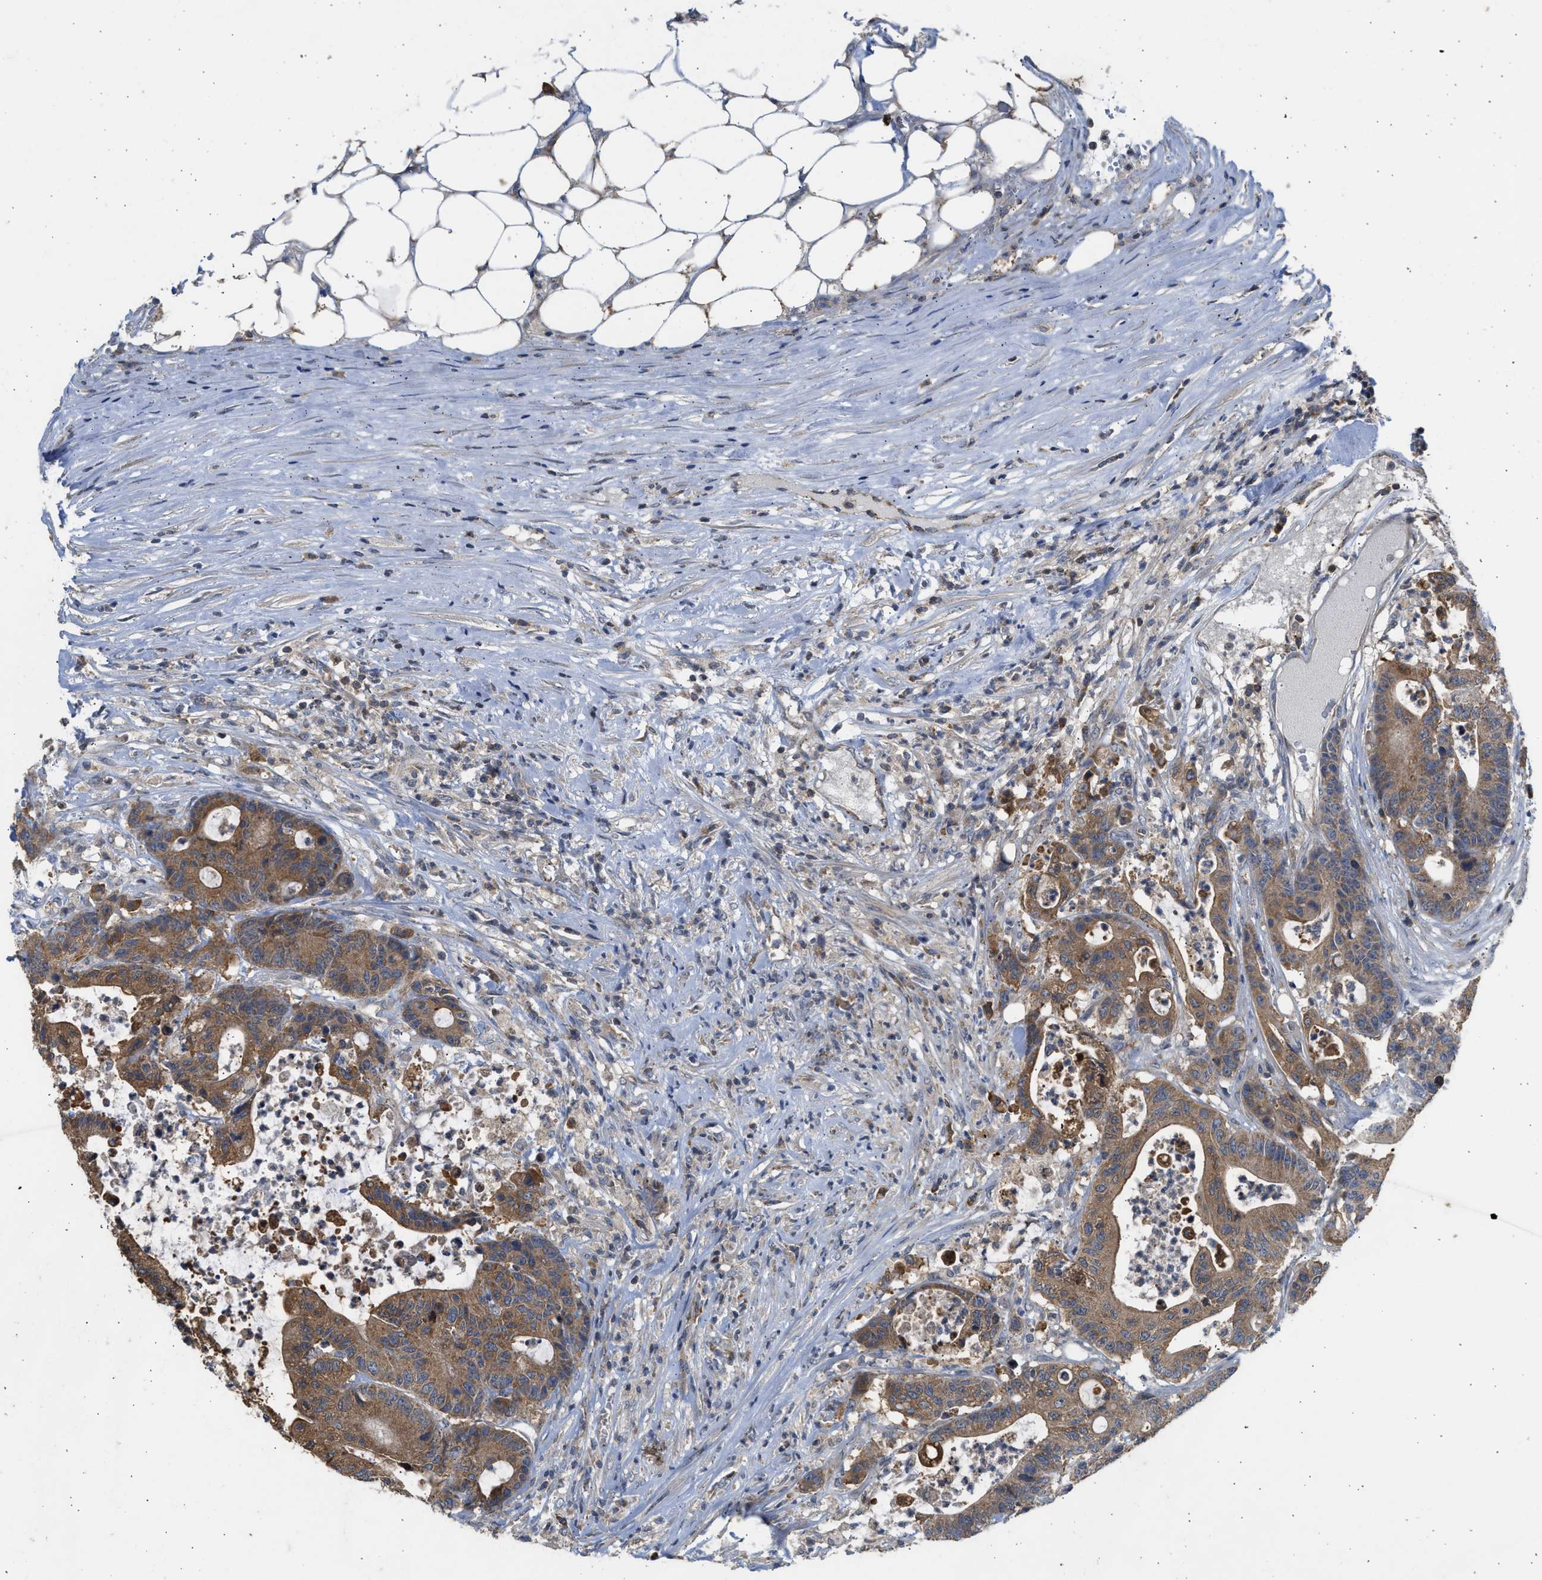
{"staining": {"intensity": "moderate", "quantity": ">75%", "location": "cytoplasmic/membranous"}, "tissue": "colorectal cancer", "cell_type": "Tumor cells", "image_type": "cancer", "snomed": [{"axis": "morphology", "description": "Adenocarcinoma, NOS"}, {"axis": "topography", "description": "Colon"}], "caption": "This is an image of immunohistochemistry staining of colorectal cancer, which shows moderate positivity in the cytoplasmic/membranous of tumor cells.", "gene": "CYP1A1", "patient": {"sex": "female", "age": 84}}